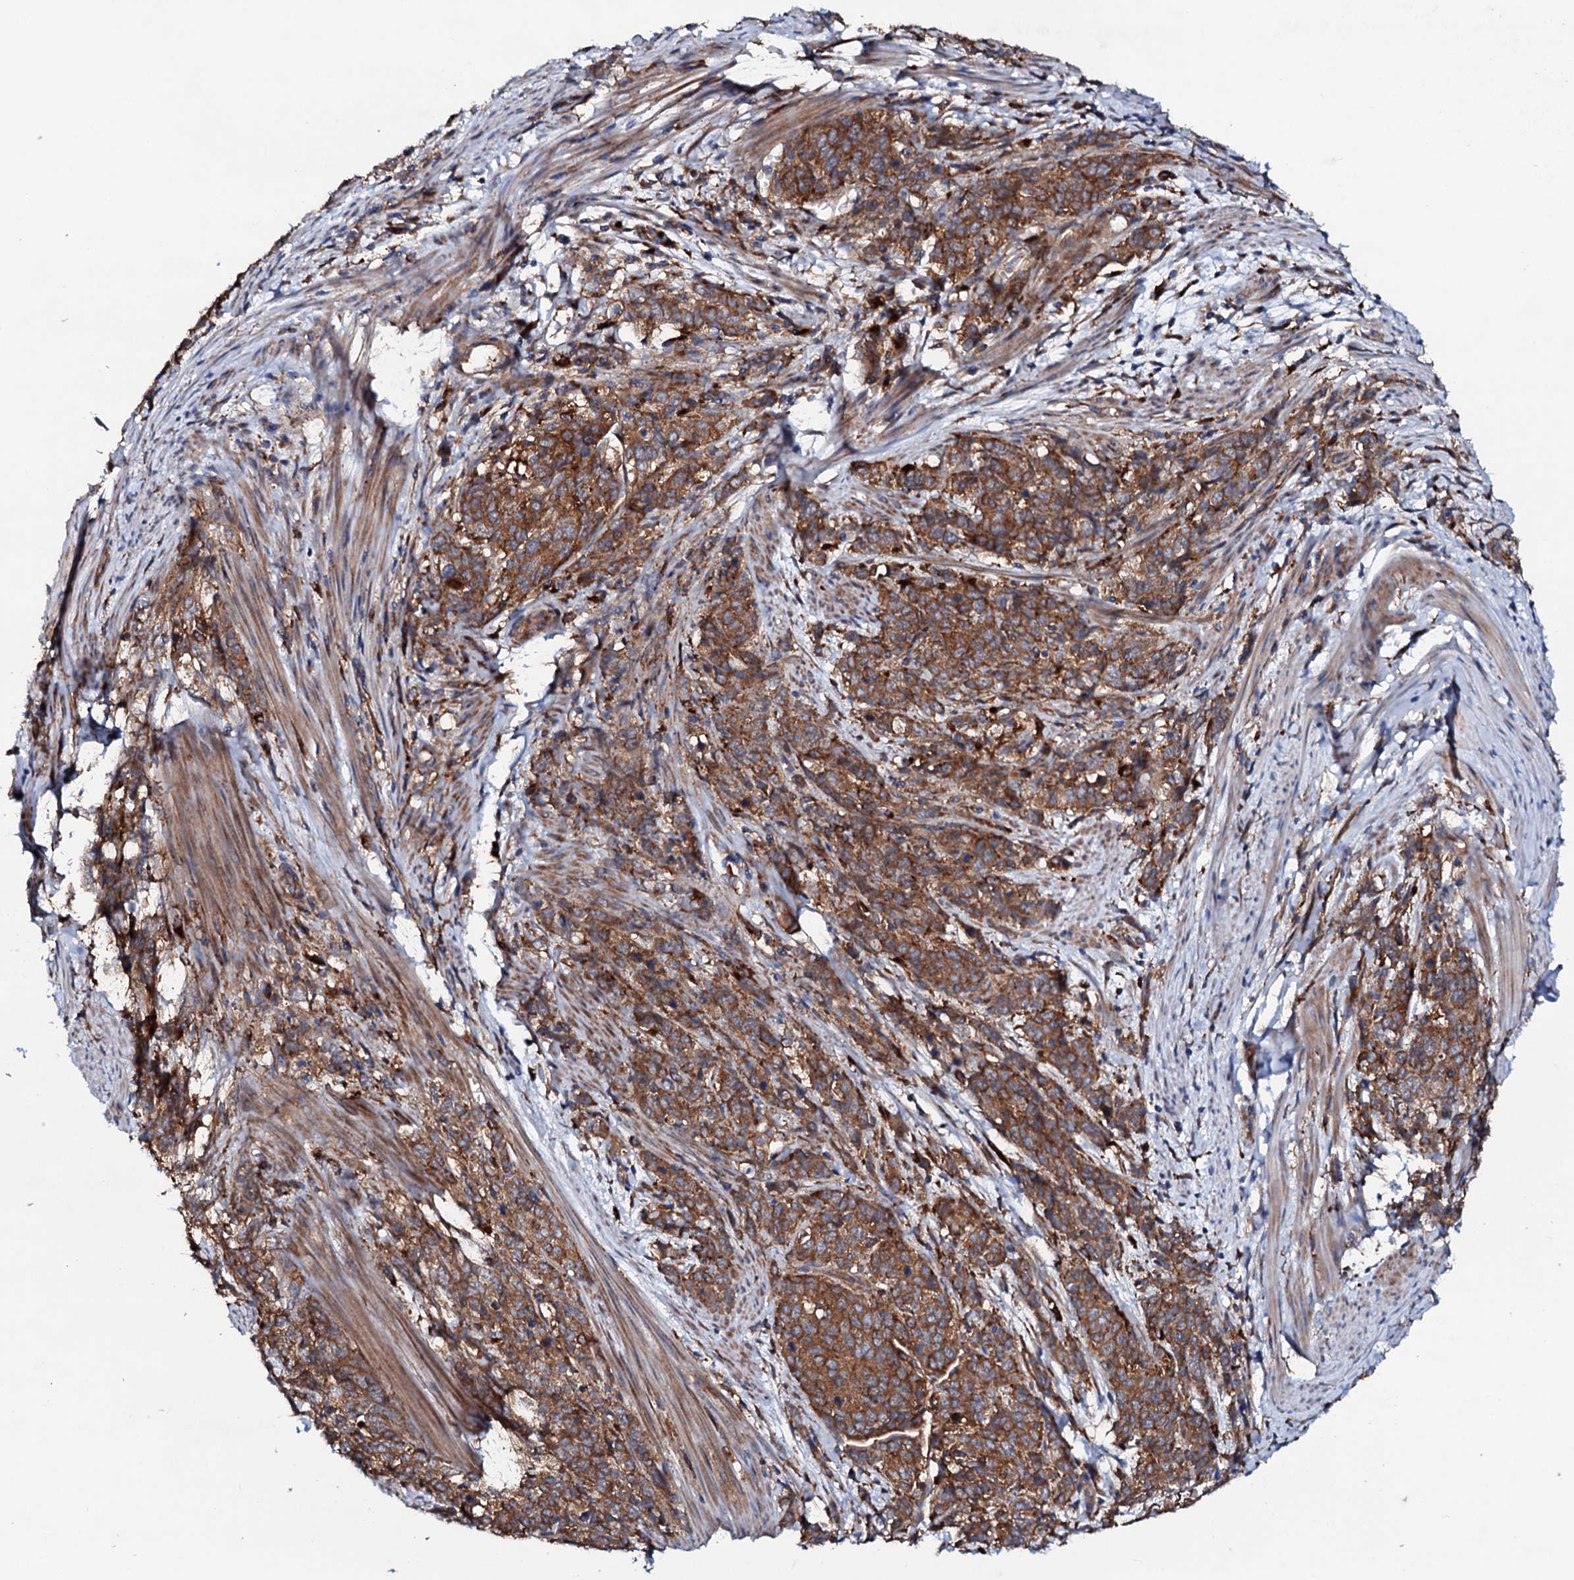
{"staining": {"intensity": "moderate", "quantity": ">75%", "location": "cytoplasmic/membranous"}, "tissue": "cervical cancer", "cell_type": "Tumor cells", "image_type": "cancer", "snomed": [{"axis": "morphology", "description": "Squamous cell carcinoma, NOS"}, {"axis": "topography", "description": "Cervix"}], "caption": "DAB (3,3'-diaminobenzidine) immunohistochemical staining of cervical cancer shows moderate cytoplasmic/membranous protein expression in approximately >75% of tumor cells.", "gene": "P2RX4", "patient": {"sex": "female", "age": 60}}